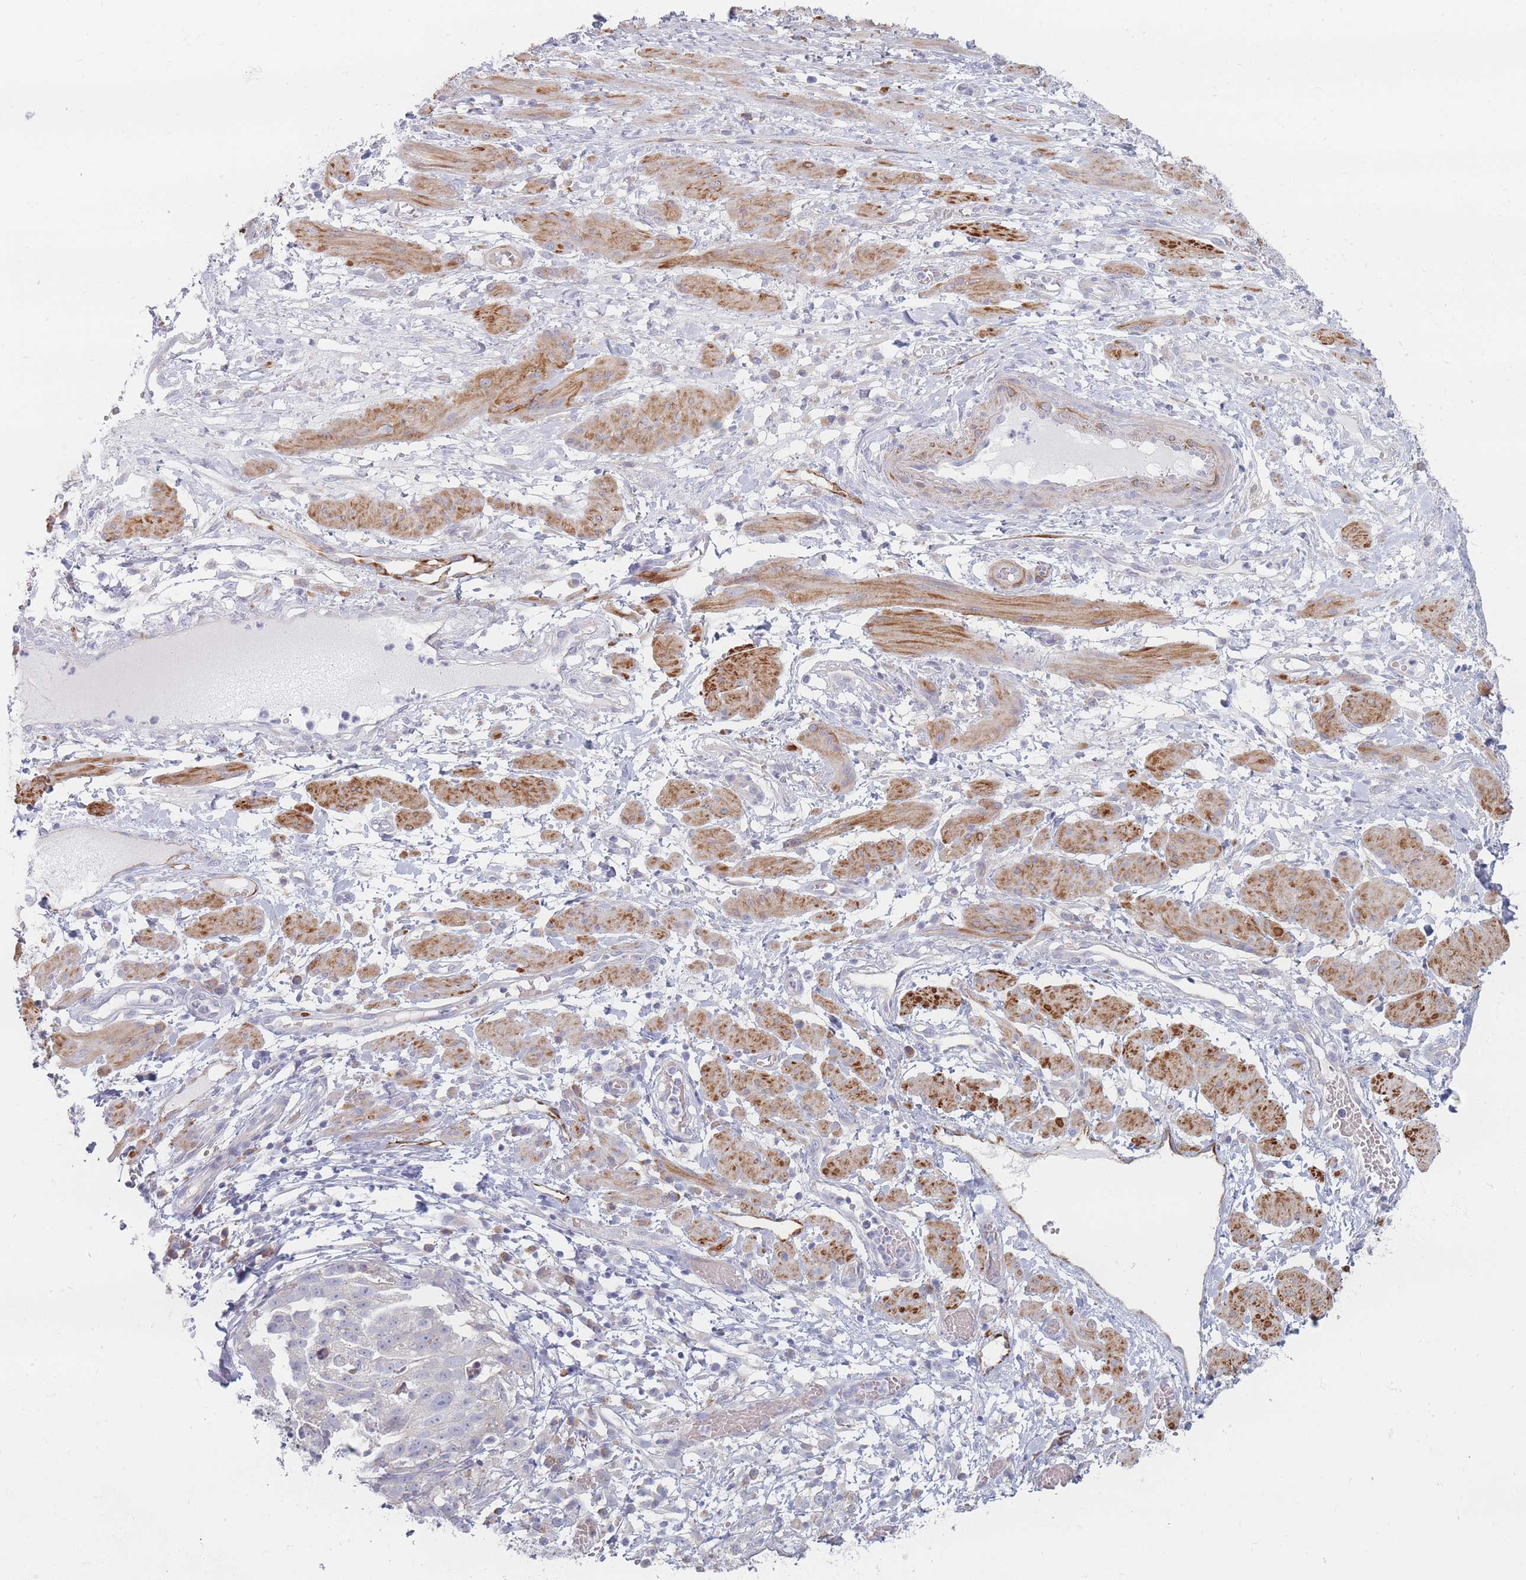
{"staining": {"intensity": "negative", "quantity": "none", "location": "none"}, "tissue": "ovarian cancer", "cell_type": "Tumor cells", "image_type": "cancer", "snomed": [{"axis": "morphology", "description": "Cystadenocarcinoma, serous, NOS"}, {"axis": "topography", "description": "Ovary"}], "caption": "Tumor cells show no significant protein positivity in ovarian cancer (serous cystadenocarcinoma). (Stains: DAB immunohistochemistry with hematoxylin counter stain, Microscopy: brightfield microscopy at high magnification).", "gene": "ERBIN", "patient": {"sex": "female", "age": 58}}